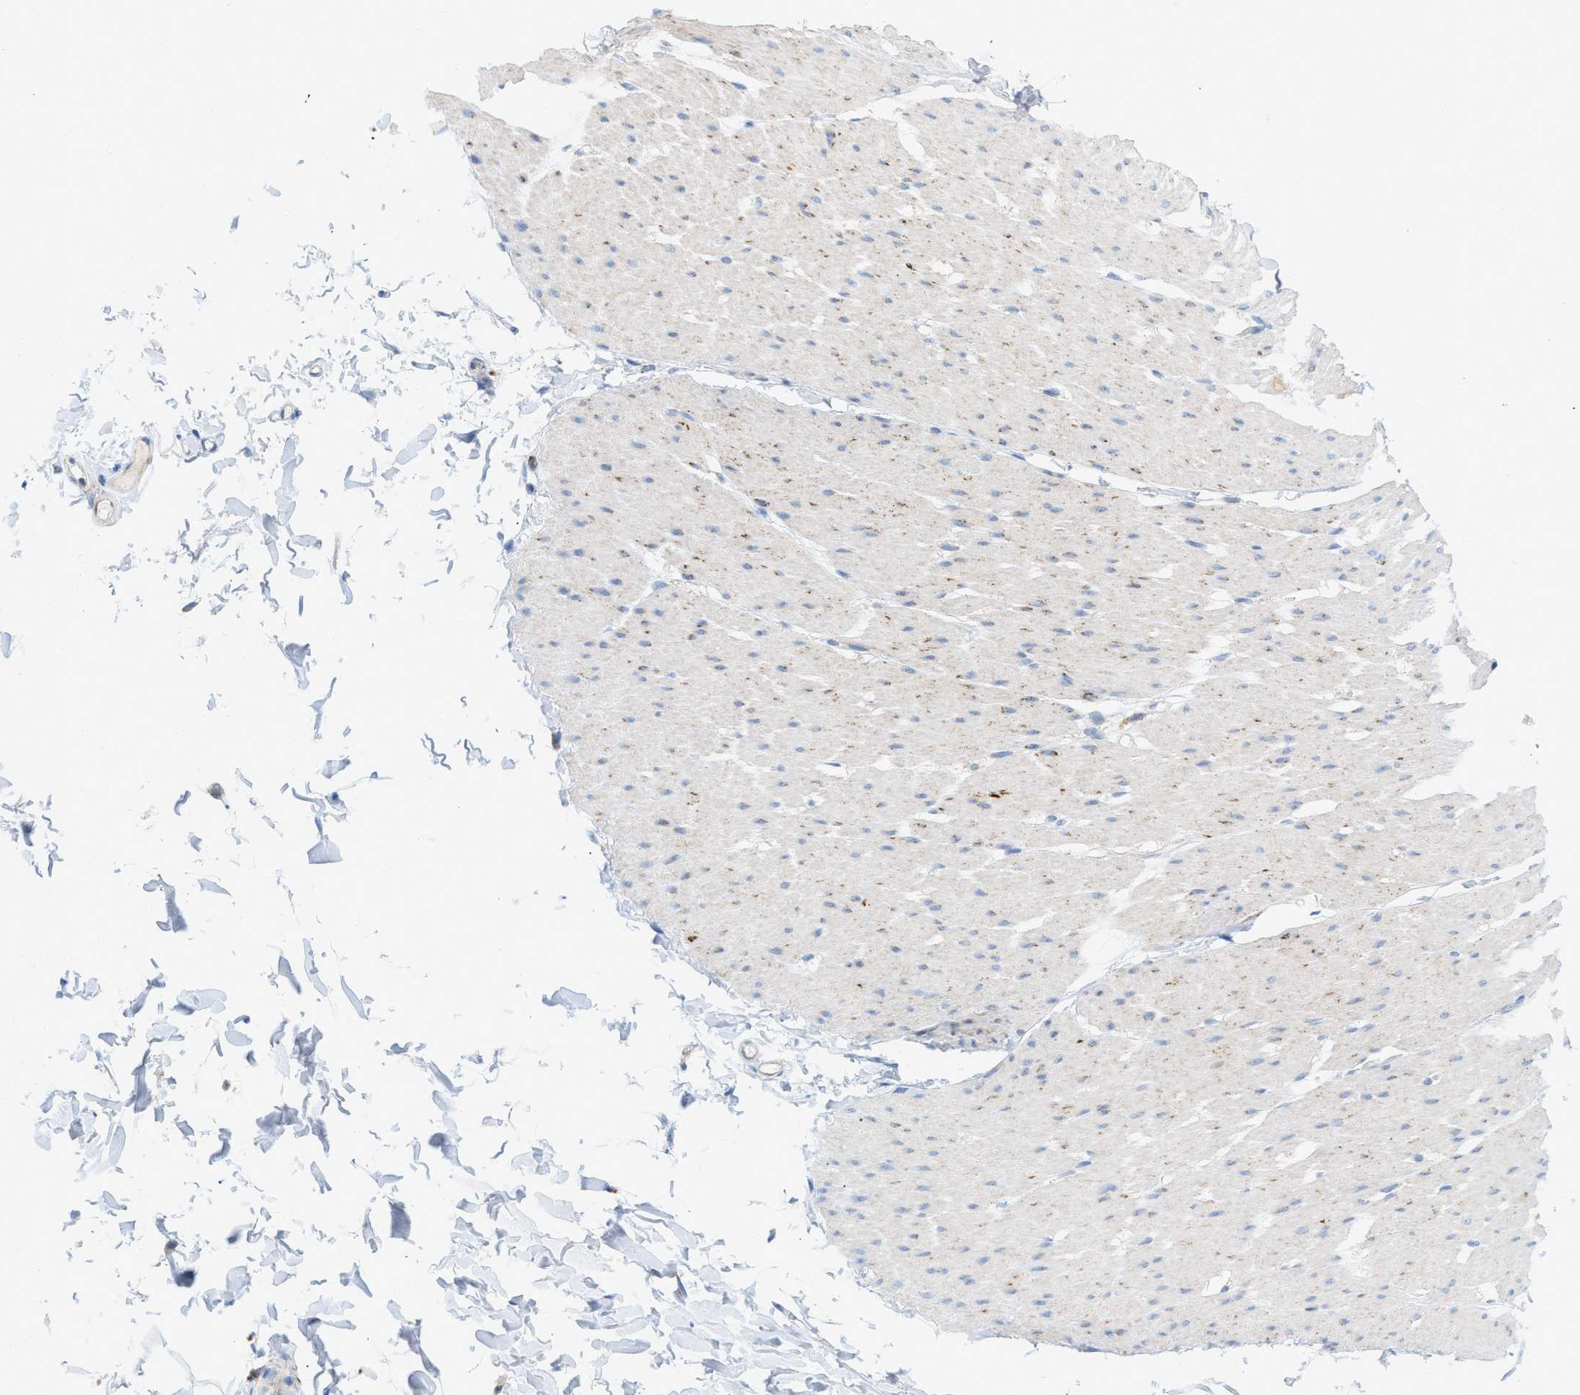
{"staining": {"intensity": "negative", "quantity": "none", "location": "none"}, "tissue": "smooth muscle", "cell_type": "Smooth muscle cells", "image_type": "normal", "snomed": [{"axis": "morphology", "description": "Normal tissue, NOS"}, {"axis": "topography", "description": "Smooth muscle"}, {"axis": "topography", "description": "Colon"}], "caption": "Immunohistochemistry histopathology image of normal smooth muscle: human smooth muscle stained with DAB (3,3'-diaminobenzidine) demonstrates no significant protein positivity in smooth muscle cells. The staining is performed using DAB (3,3'-diaminobenzidine) brown chromogen with nuclei counter-stained in using hematoxylin.", "gene": "RBBP9", "patient": {"sex": "male", "age": 67}}